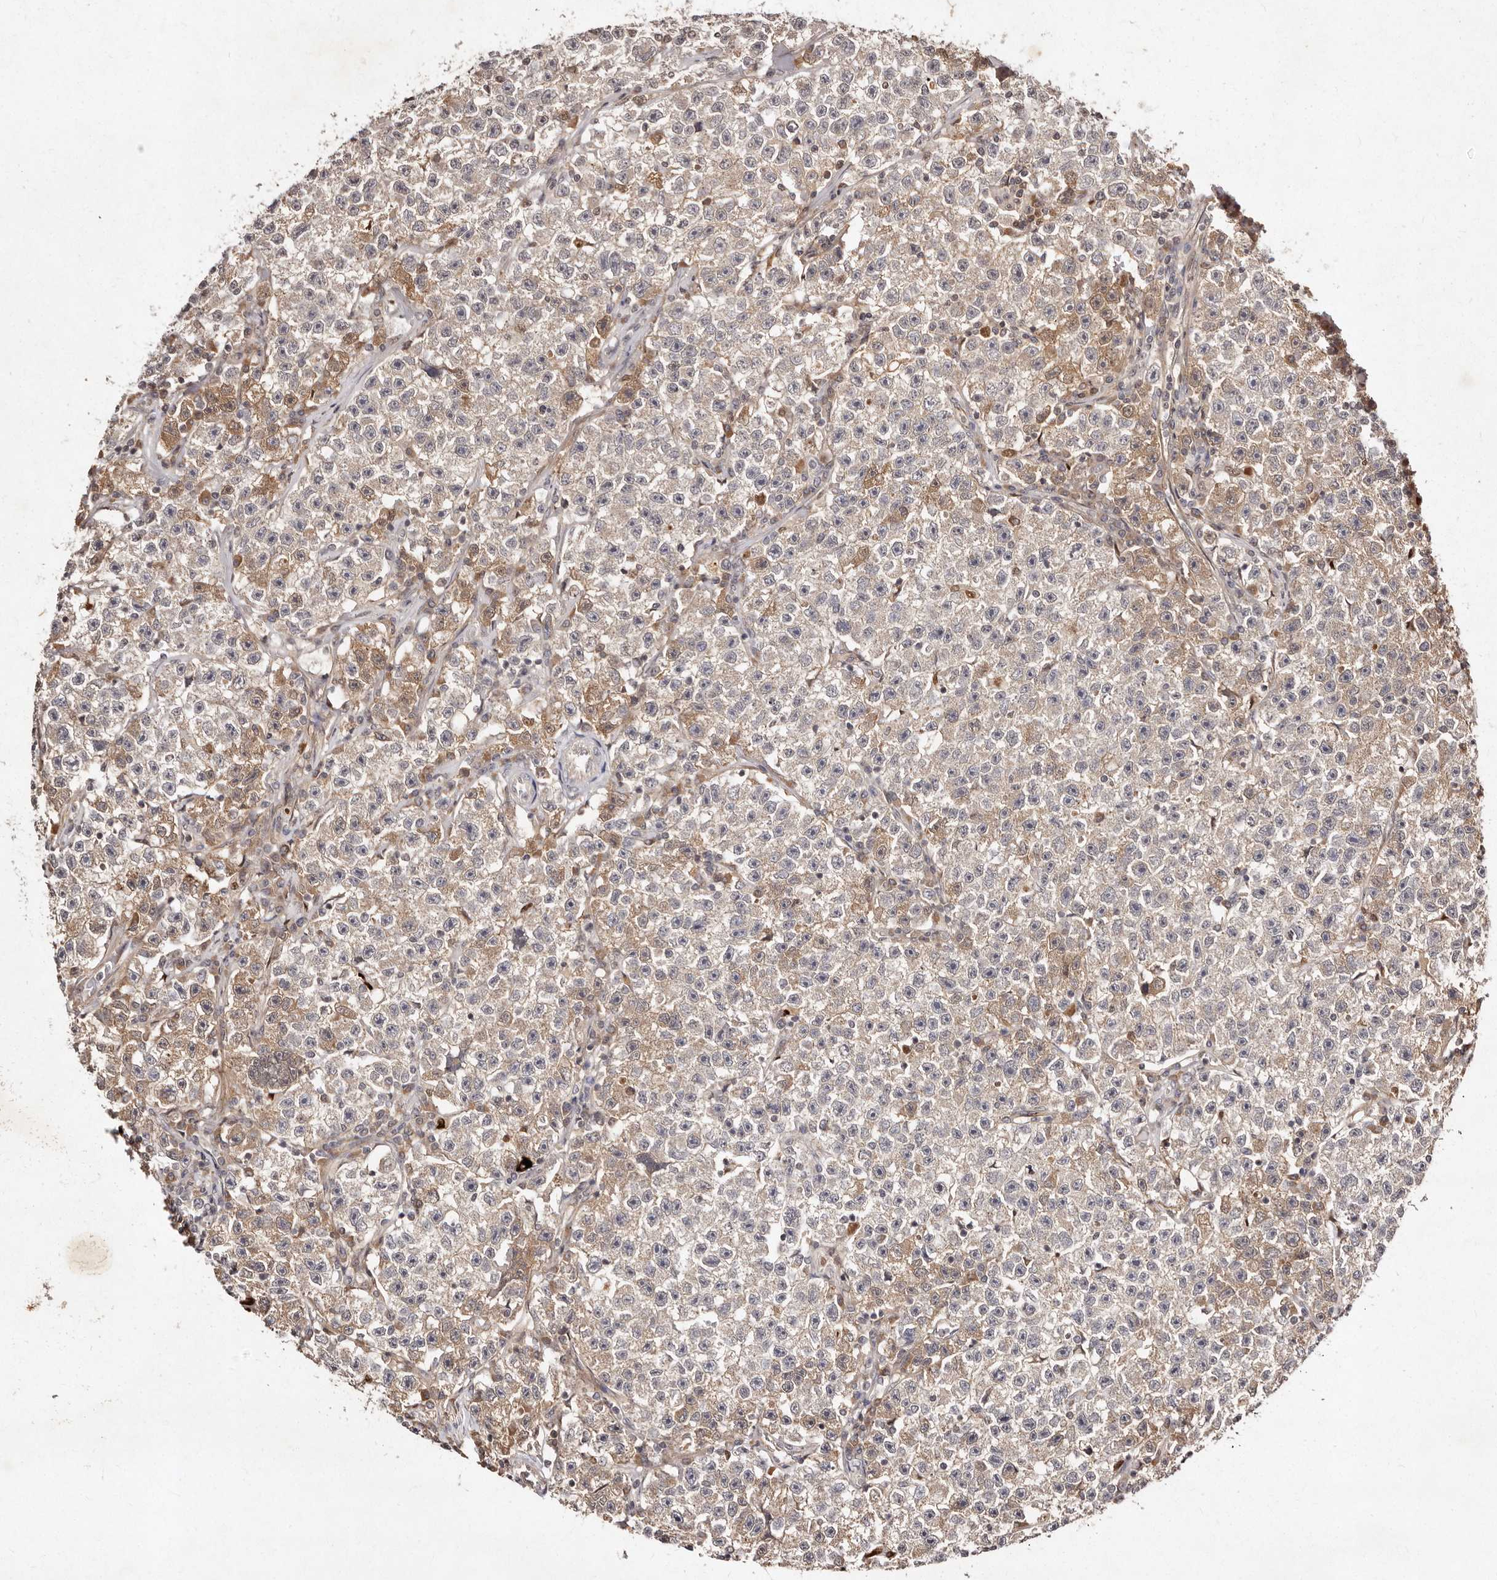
{"staining": {"intensity": "weak", "quantity": "25%-75%", "location": "cytoplasmic/membranous"}, "tissue": "testis cancer", "cell_type": "Tumor cells", "image_type": "cancer", "snomed": [{"axis": "morphology", "description": "Seminoma, NOS"}, {"axis": "topography", "description": "Testis"}], "caption": "Tumor cells display low levels of weak cytoplasmic/membranous staining in about 25%-75% of cells in testis cancer (seminoma).", "gene": "LCORL", "patient": {"sex": "male", "age": 22}}